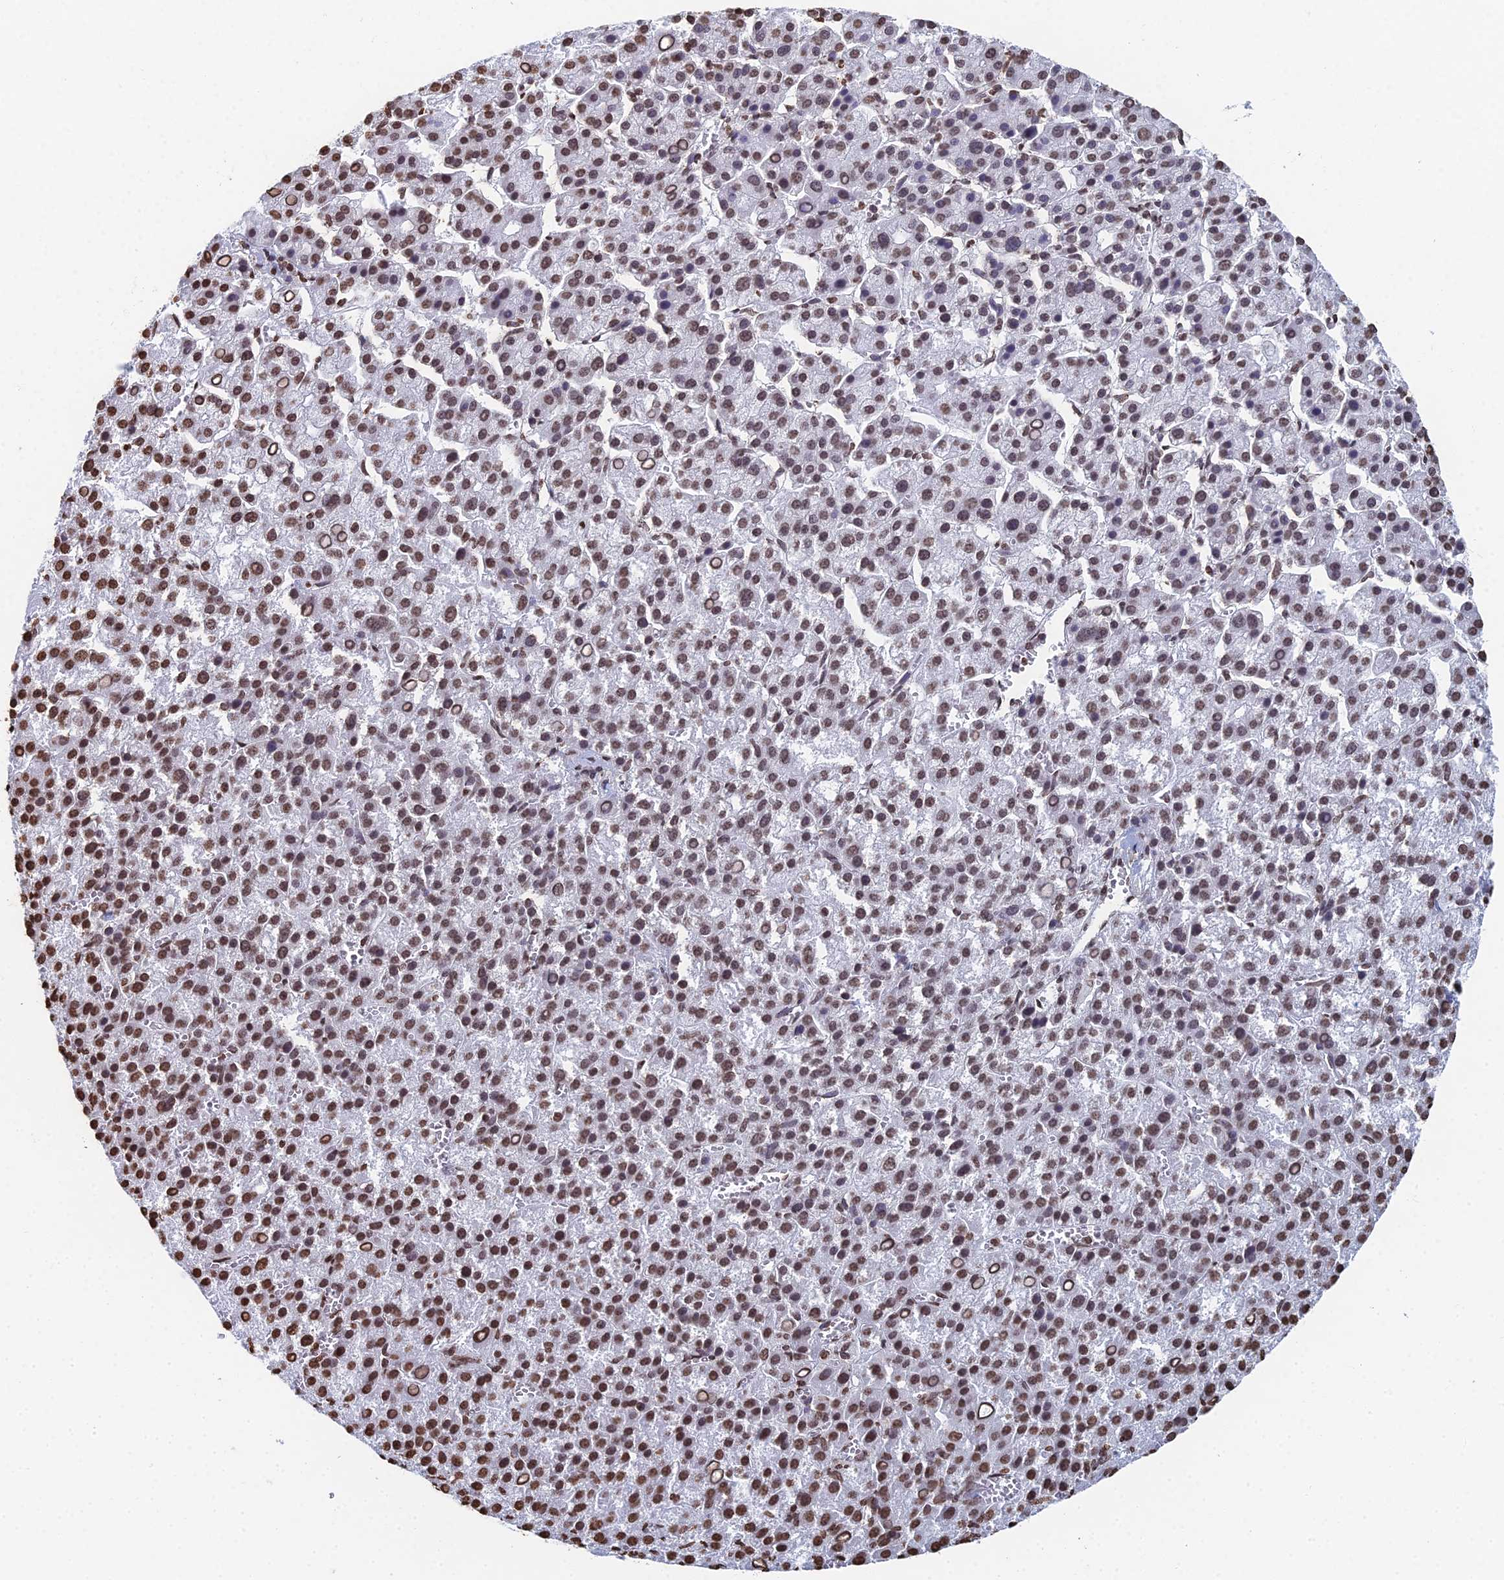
{"staining": {"intensity": "moderate", "quantity": ">75%", "location": "nuclear"}, "tissue": "liver cancer", "cell_type": "Tumor cells", "image_type": "cancer", "snomed": [{"axis": "morphology", "description": "Carcinoma, Hepatocellular, NOS"}, {"axis": "topography", "description": "Liver"}], "caption": "The histopathology image reveals immunohistochemical staining of liver cancer. There is moderate nuclear expression is appreciated in approximately >75% of tumor cells. (DAB IHC, brown staining for protein, blue staining for nuclei).", "gene": "GBP3", "patient": {"sex": "female", "age": 58}}